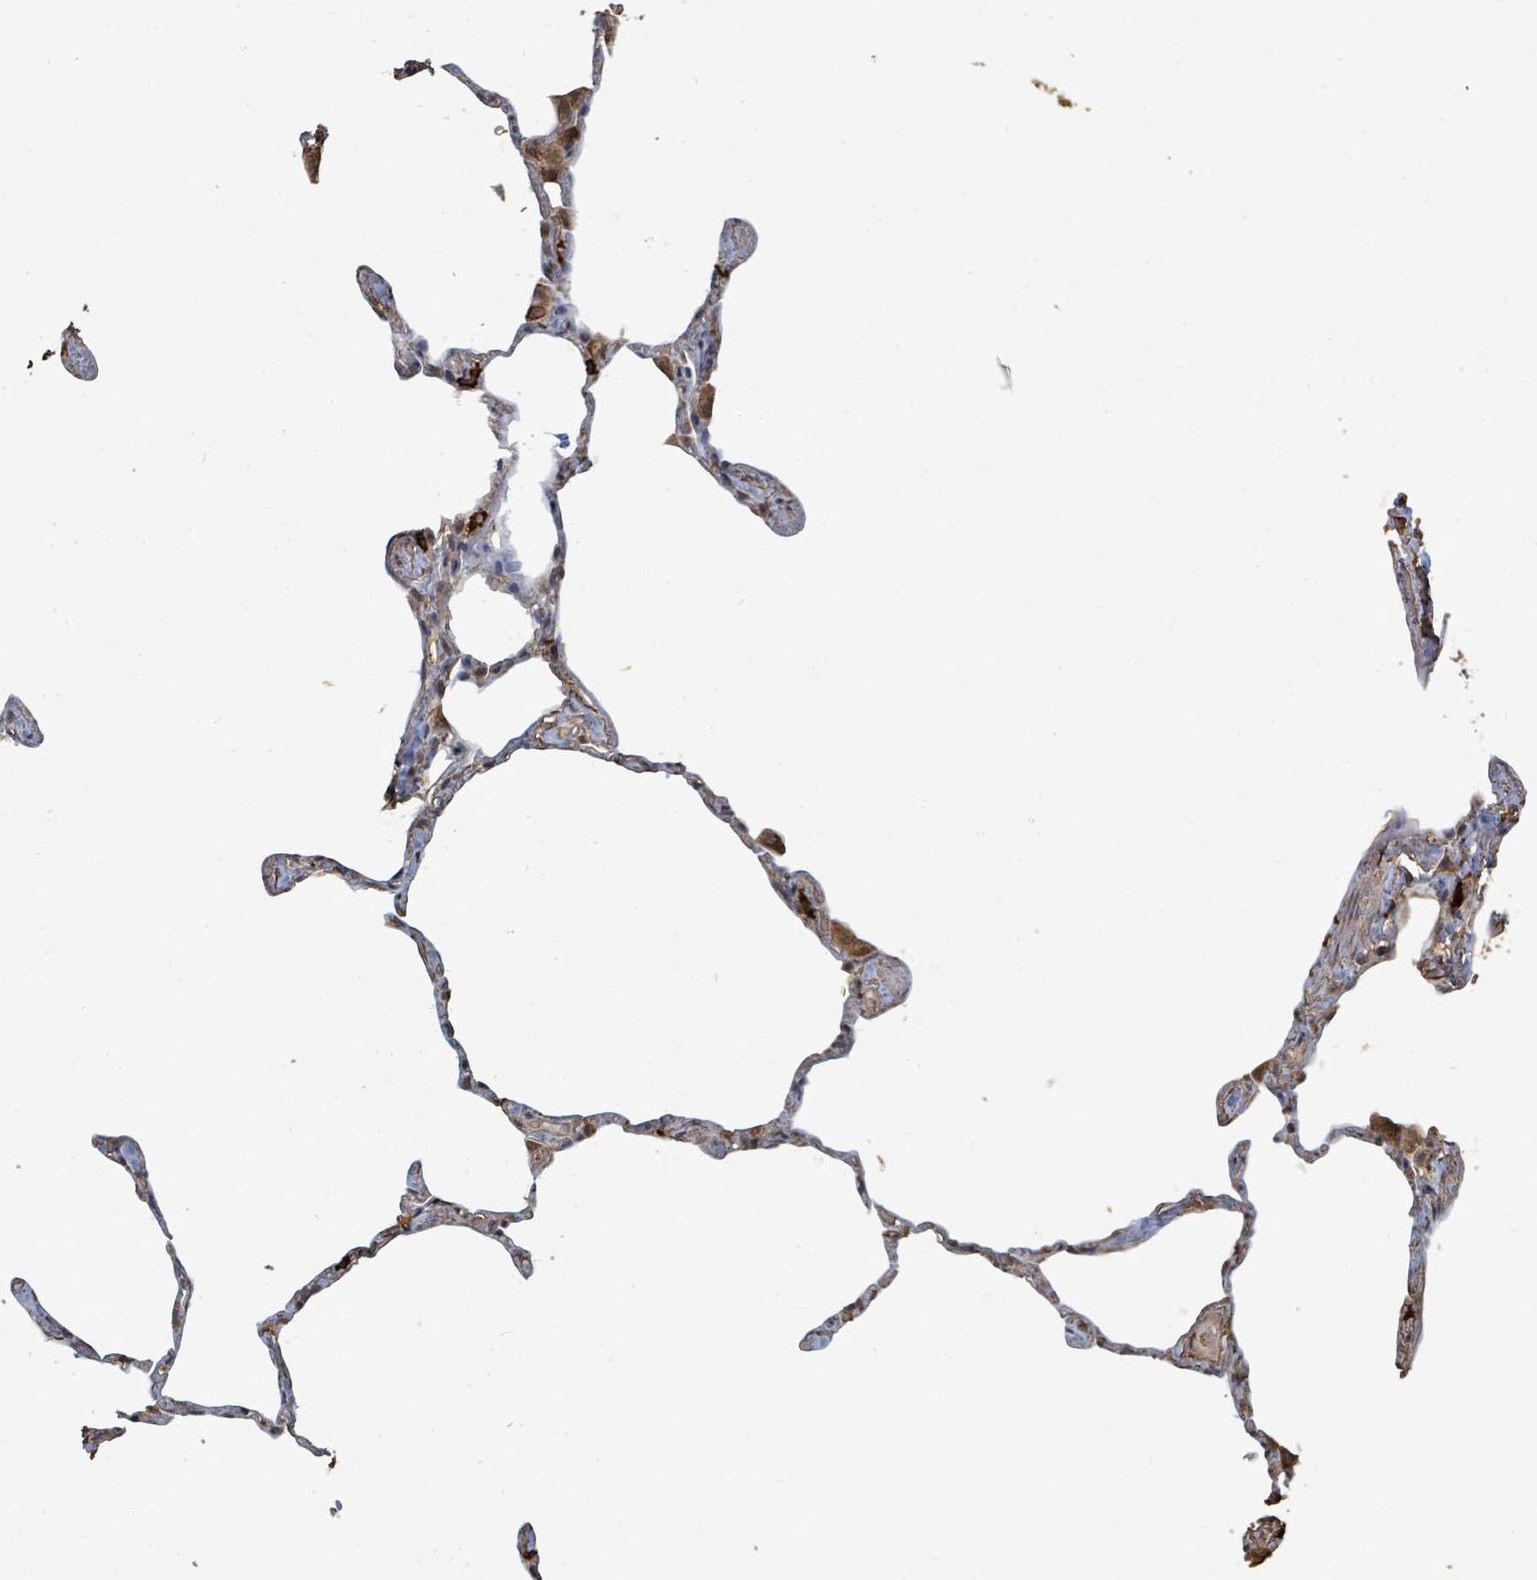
{"staining": {"intensity": "strong", "quantity": "<25%", "location": "cytoplasmic/membranous"}, "tissue": "lung", "cell_type": "Alveolar cells", "image_type": "normal", "snomed": [{"axis": "morphology", "description": "Normal tissue, NOS"}, {"axis": "topography", "description": "Lung"}], "caption": "Alveolar cells reveal medium levels of strong cytoplasmic/membranous positivity in about <25% of cells in unremarkable human lung.", "gene": "C6orf52", "patient": {"sex": "male", "age": 65}}